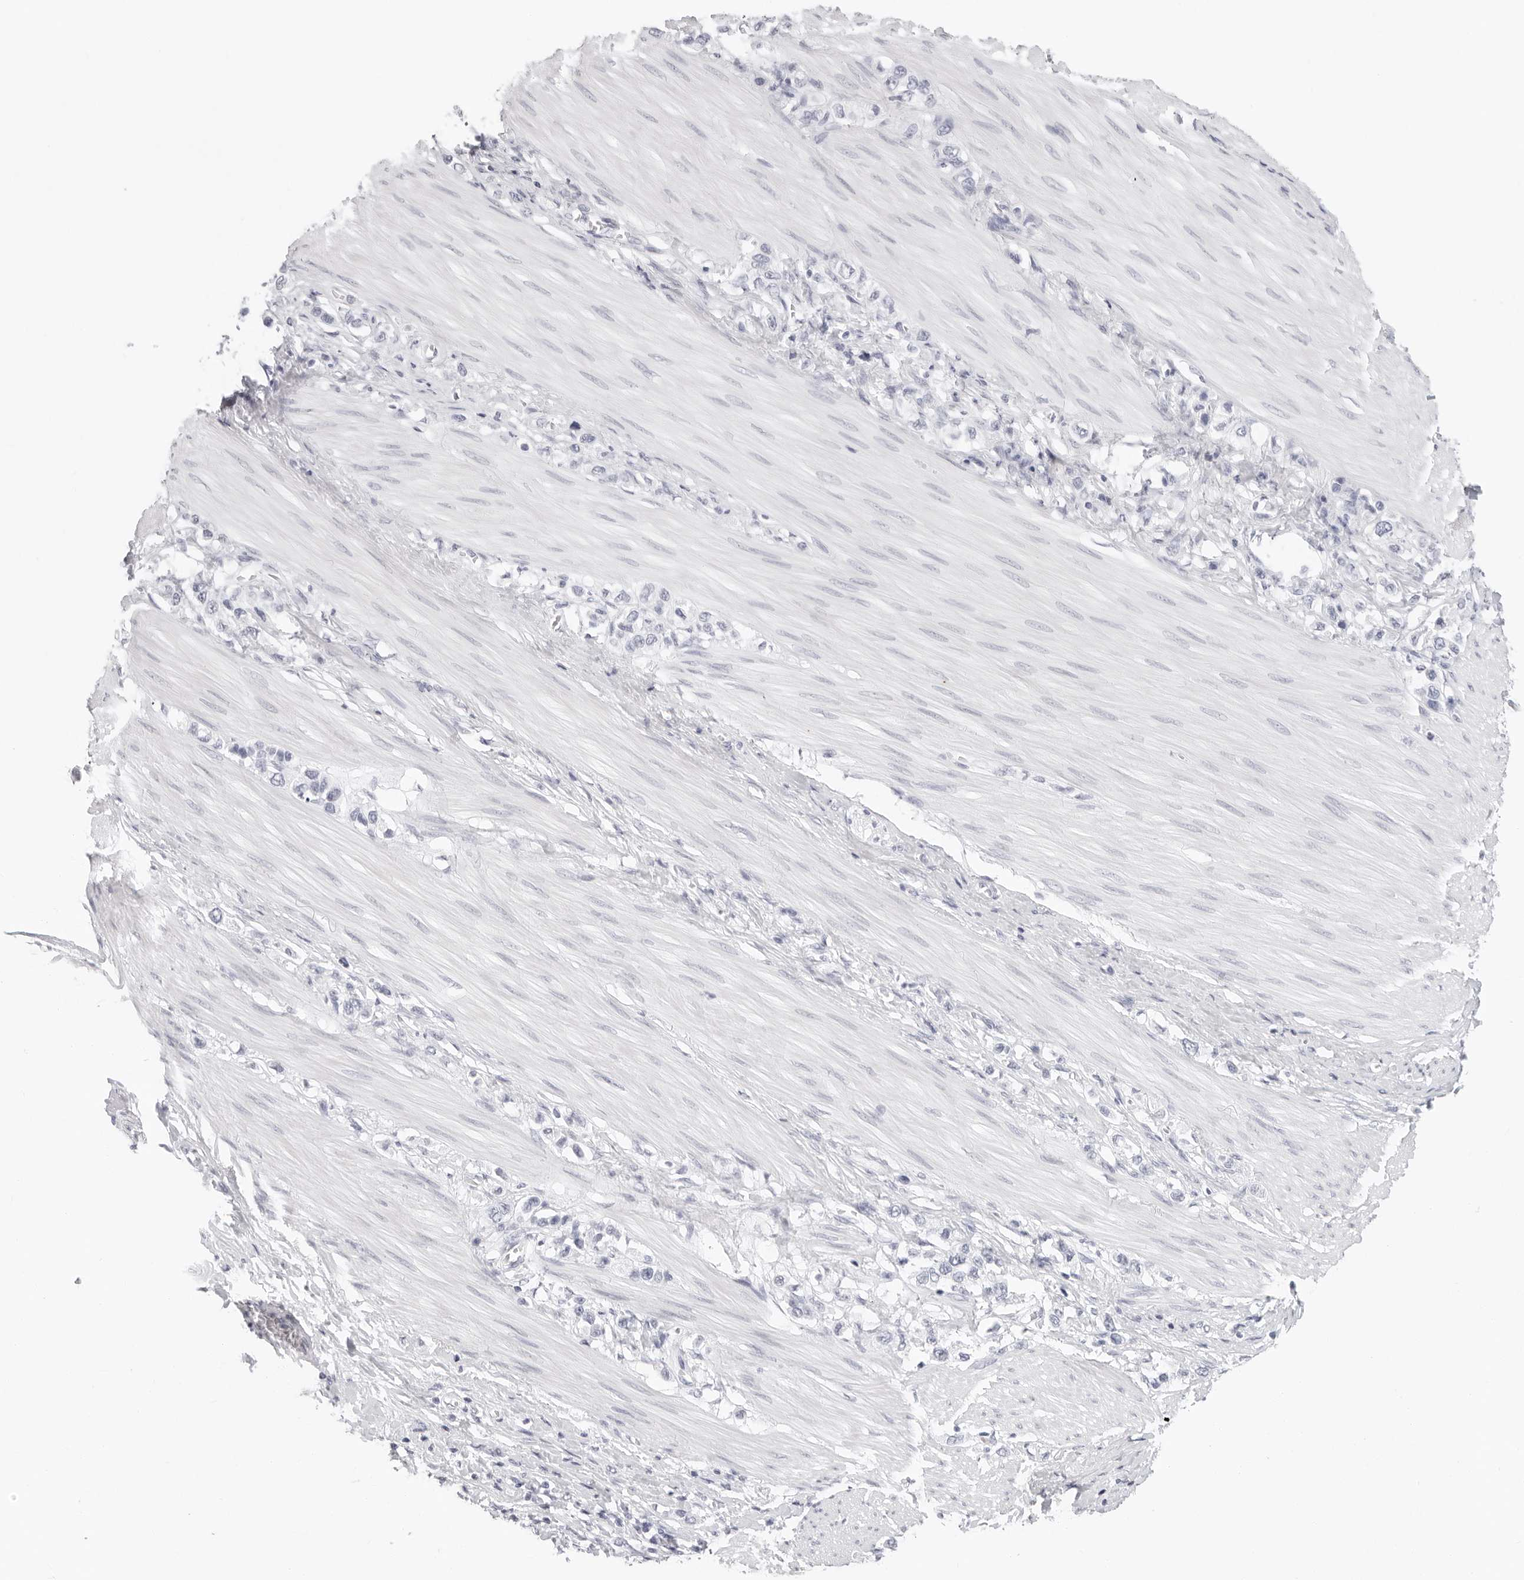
{"staining": {"intensity": "negative", "quantity": "none", "location": "none"}, "tissue": "stomach cancer", "cell_type": "Tumor cells", "image_type": "cancer", "snomed": [{"axis": "morphology", "description": "Adenocarcinoma, NOS"}, {"axis": "topography", "description": "Stomach"}], "caption": "Protein analysis of stomach adenocarcinoma exhibits no significant staining in tumor cells.", "gene": "AGMAT", "patient": {"sex": "female", "age": 65}}